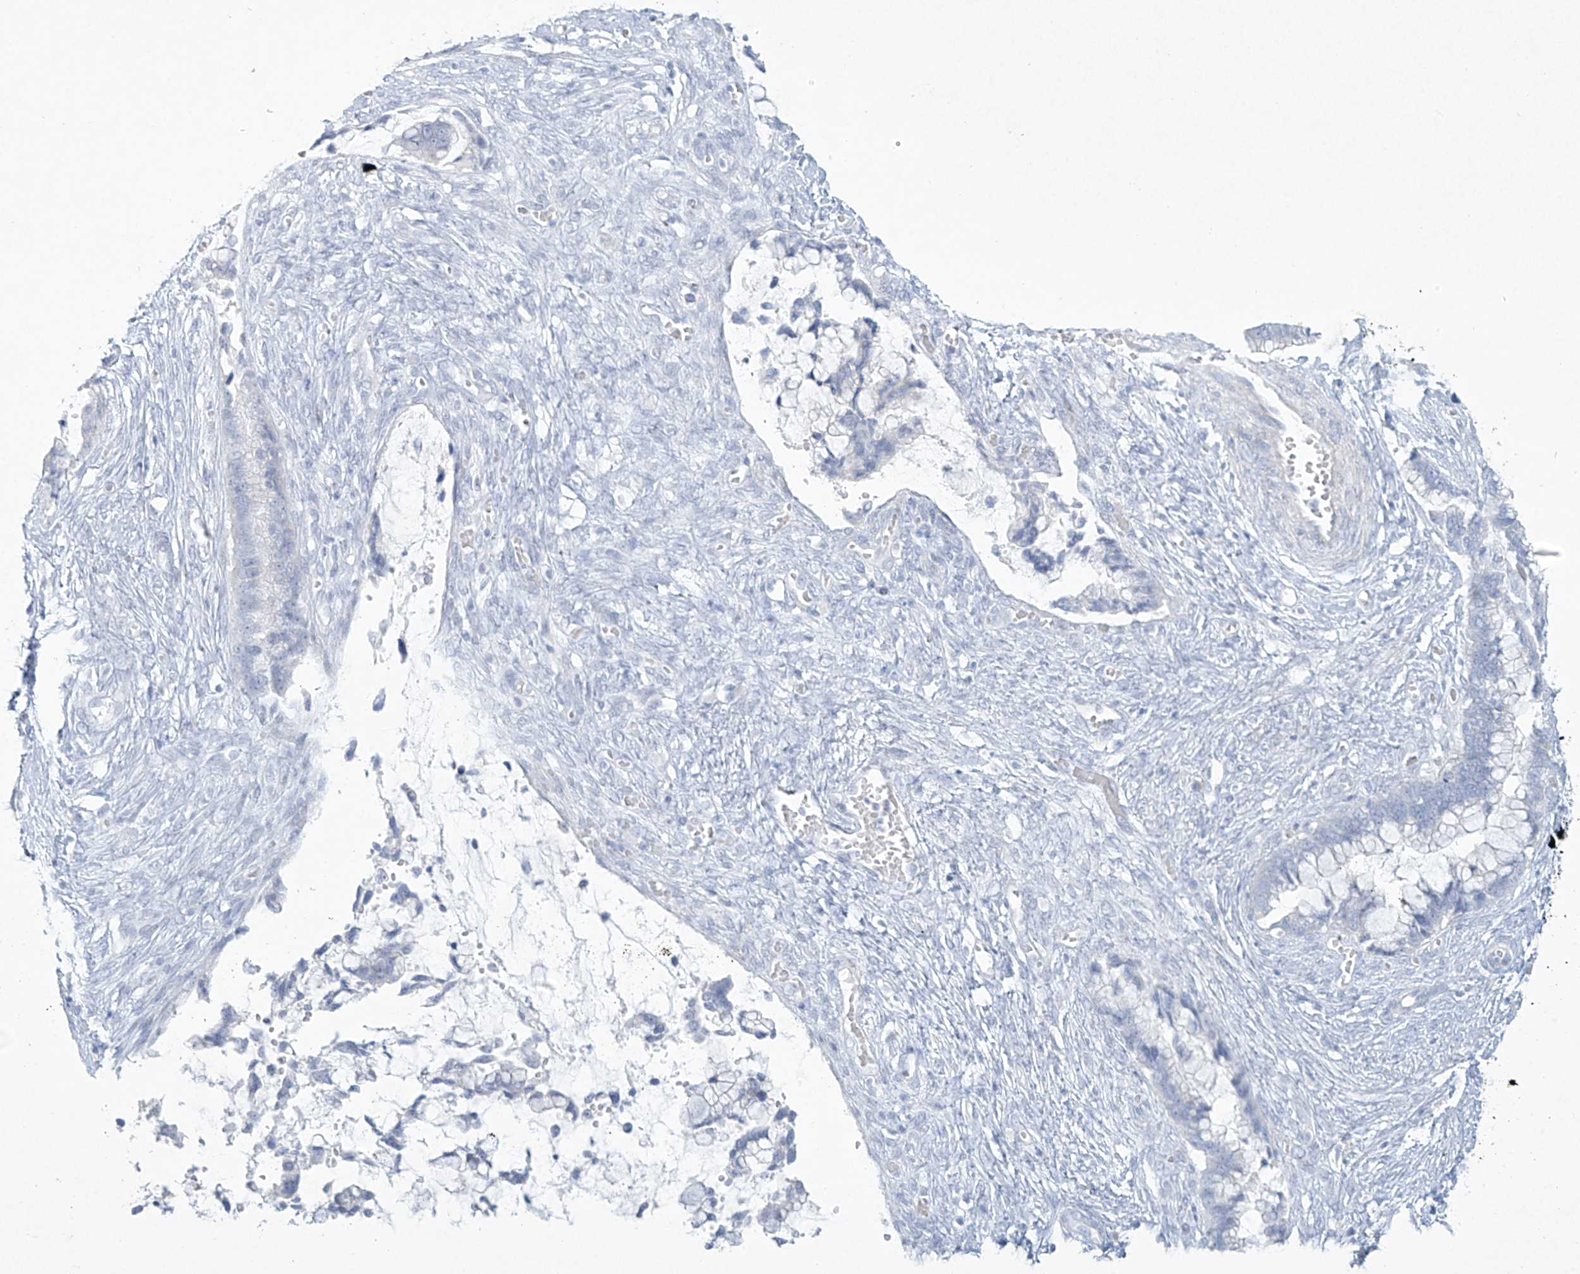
{"staining": {"intensity": "negative", "quantity": "none", "location": "none"}, "tissue": "cervical cancer", "cell_type": "Tumor cells", "image_type": "cancer", "snomed": [{"axis": "morphology", "description": "Adenocarcinoma, NOS"}, {"axis": "topography", "description": "Cervix"}], "caption": "The immunohistochemistry (IHC) micrograph has no significant staining in tumor cells of adenocarcinoma (cervical) tissue.", "gene": "PAX6", "patient": {"sex": "female", "age": 44}}